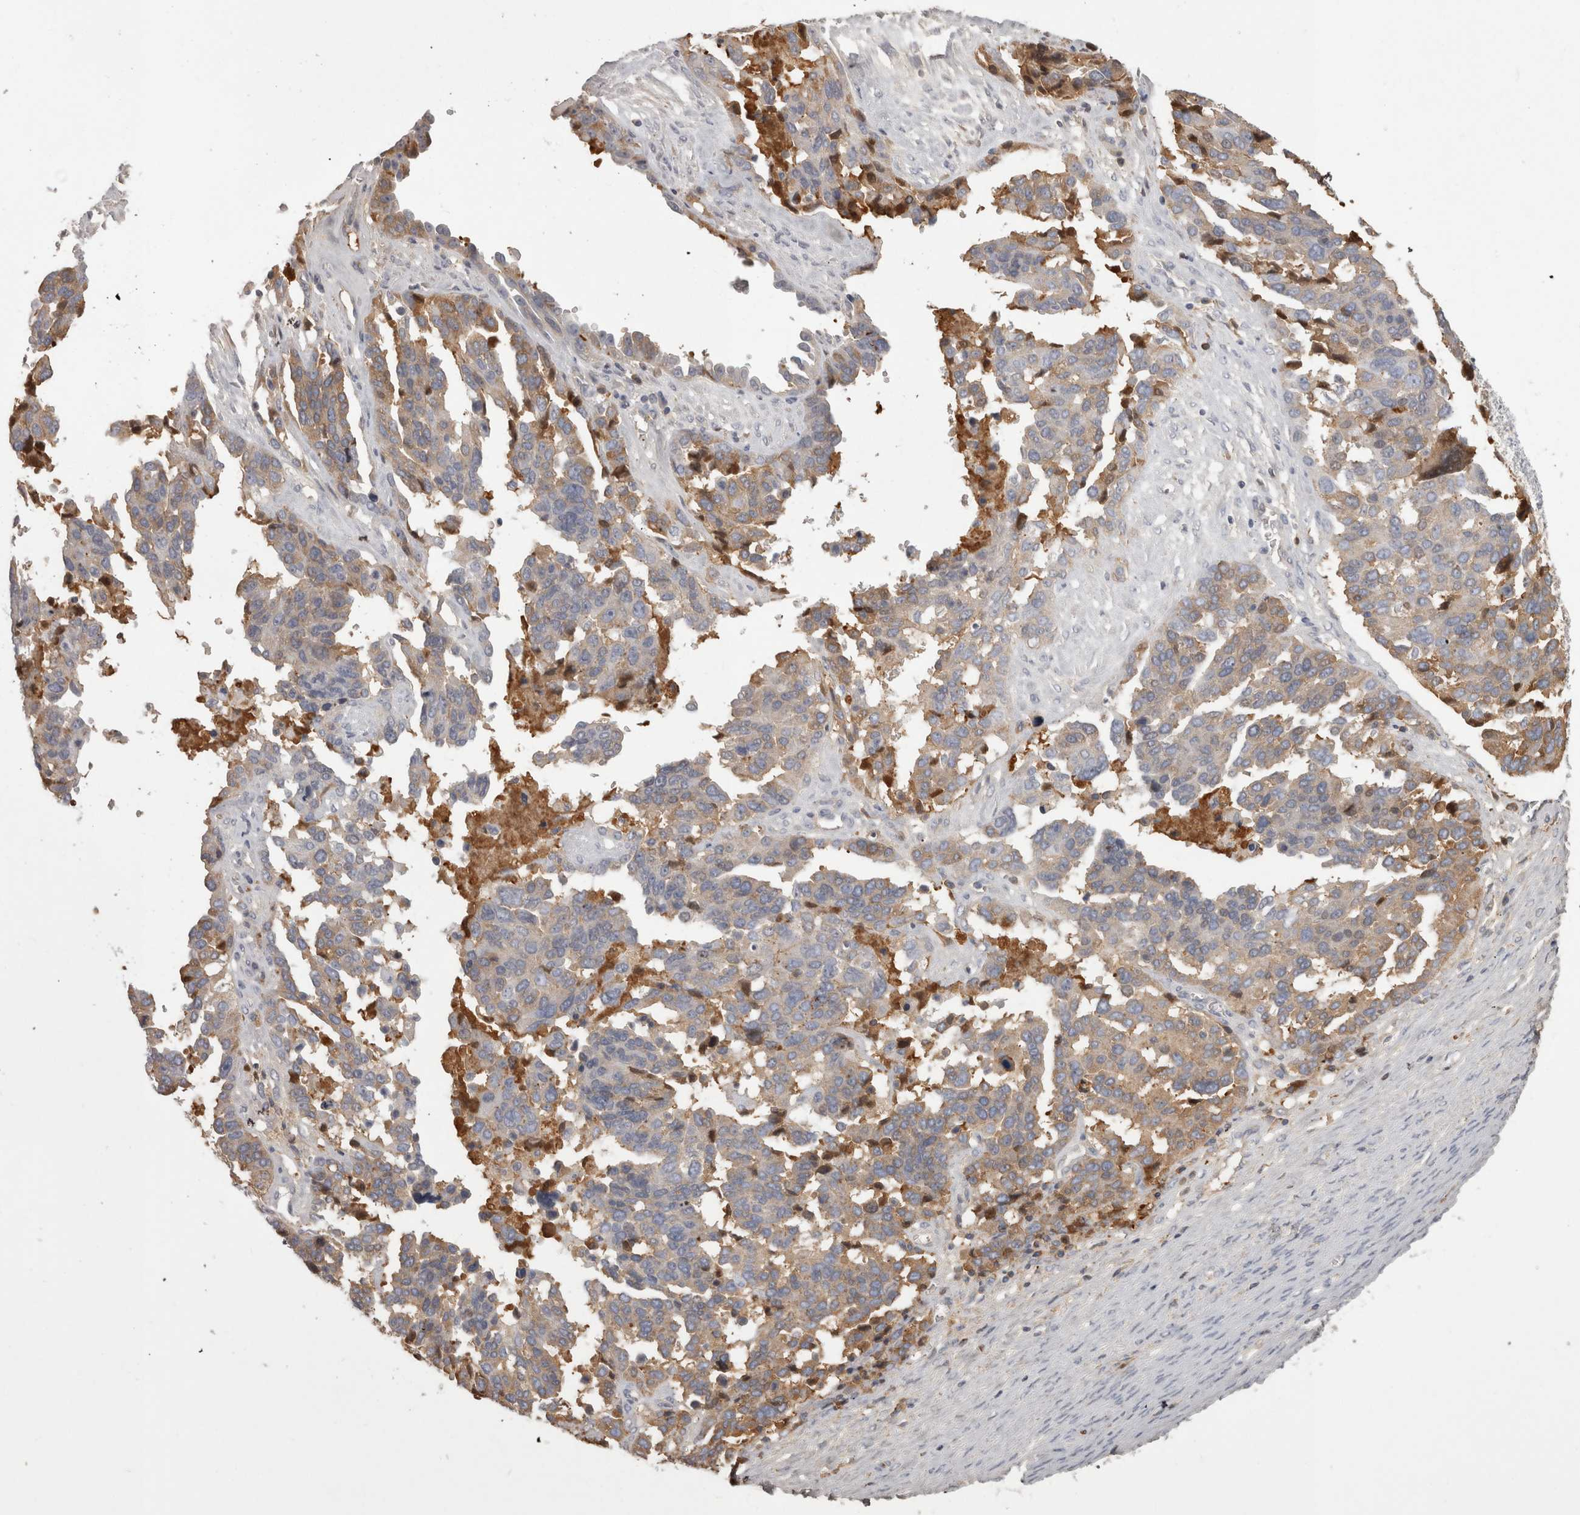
{"staining": {"intensity": "moderate", "quantity": "25%-75%", "location": "cytoplasmic/membranous"}, "tissue": "ovarian cancer", "cell_type": "Tumor cells", "image_type": "cancer", "snomed": [{"axis": "morphology", "description": "Cystadenocarcinoma, serous, NOS"}, {"axis": "topography", "description": "Ovary"}], "caption": "A brown stain shows moderate cytoplasmic/membranous expression of a protein in ovarian serous cystadenocarcinoma tumor cells.", "gene": "SAA4", "patient": {"sex": "female", "age": 44}}